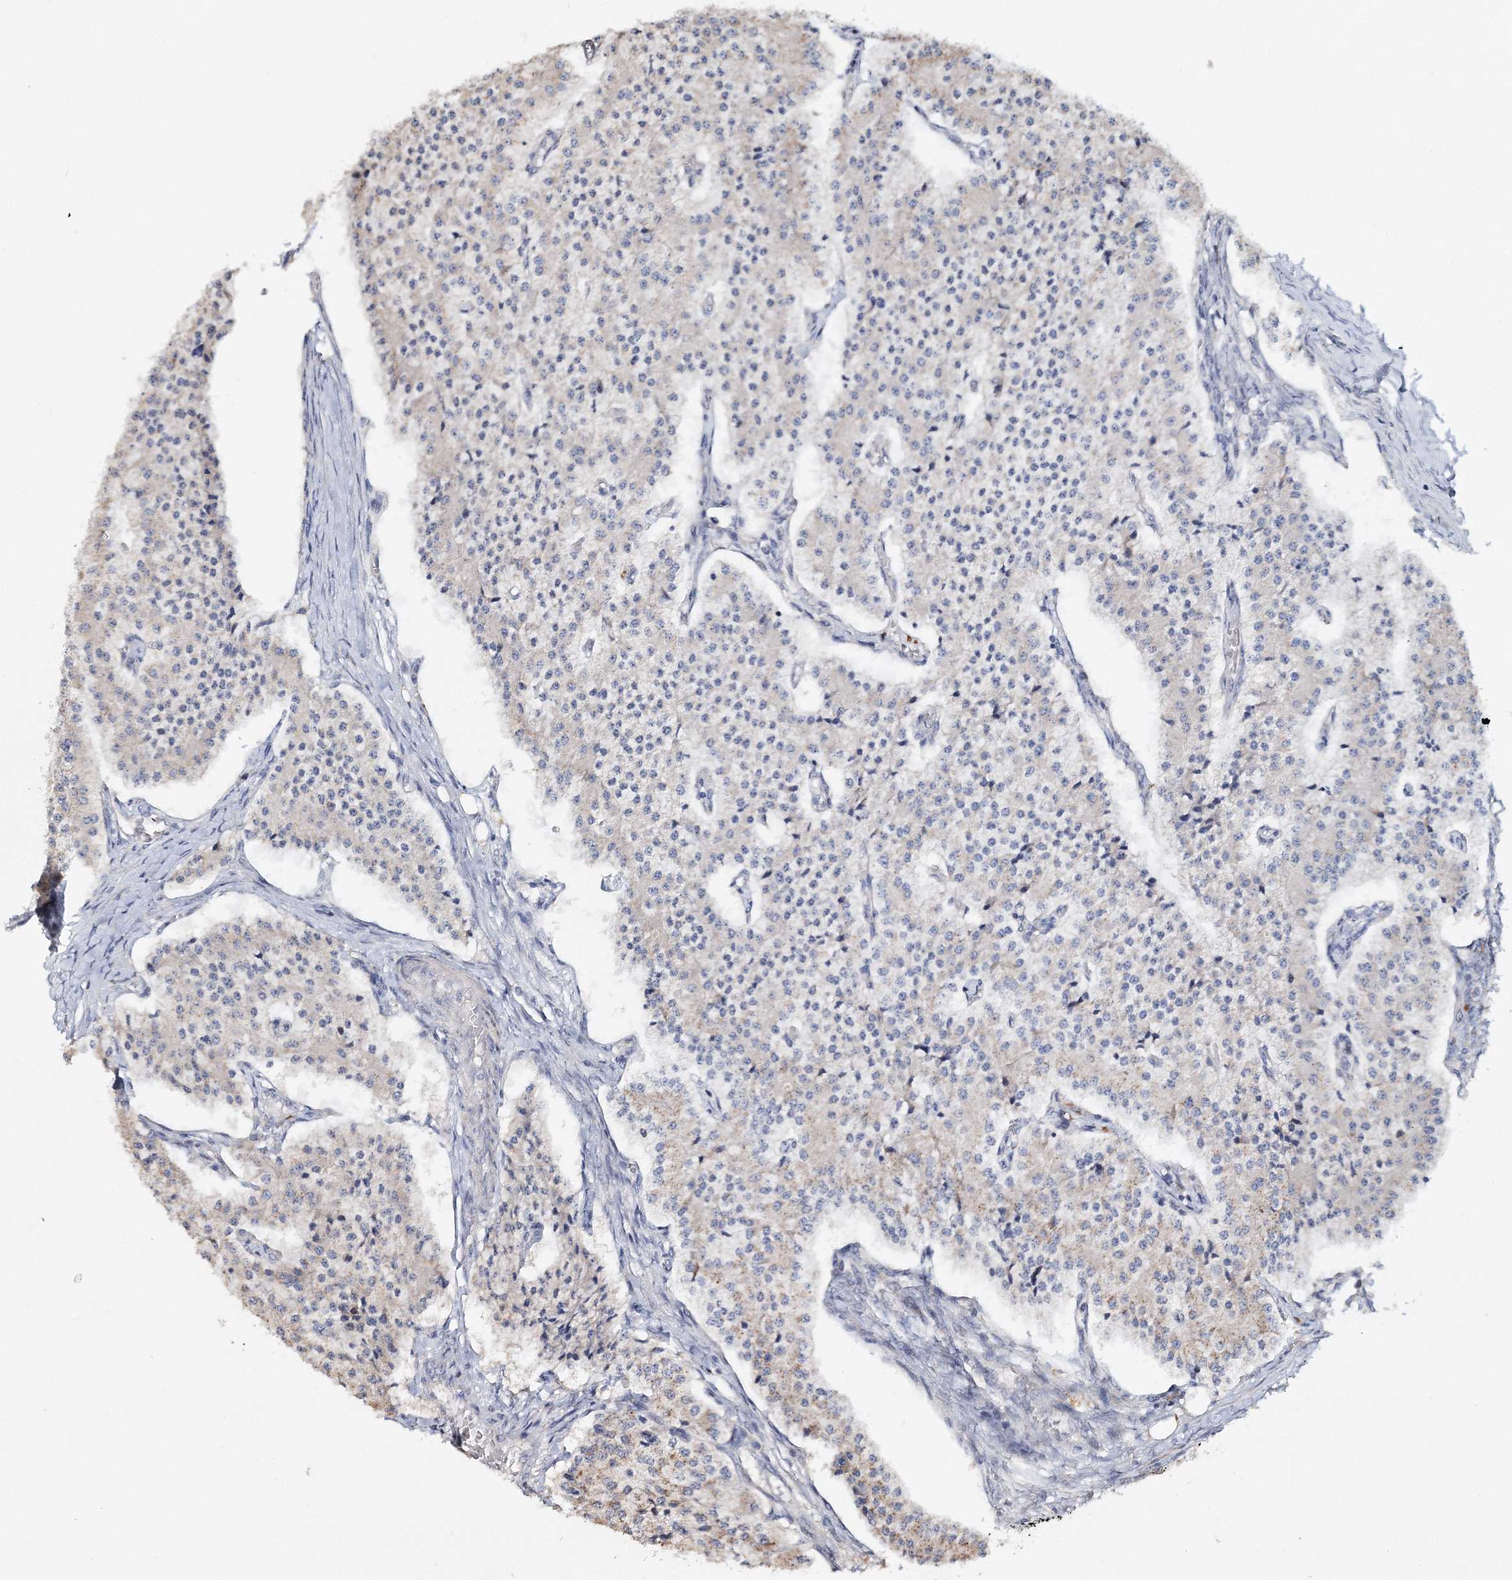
{"staining": {"intensity": "negative", "quantity": "none", "location": "none"}, "tissue": "carcinoid", "cell_type": "Tumor cells", "image_type": "cancer", "snomed": [{"axis": "morphology", "description": "Carcinoid, malignant, NOS"}, {"axis": "topography", "description": "Colon"}], "caption": "Immunohistochemistry of malignant carcinoid displays no staining in tumor cells.", "gene": "GJB5", "patient": {"sex": "female", "age": 52}}